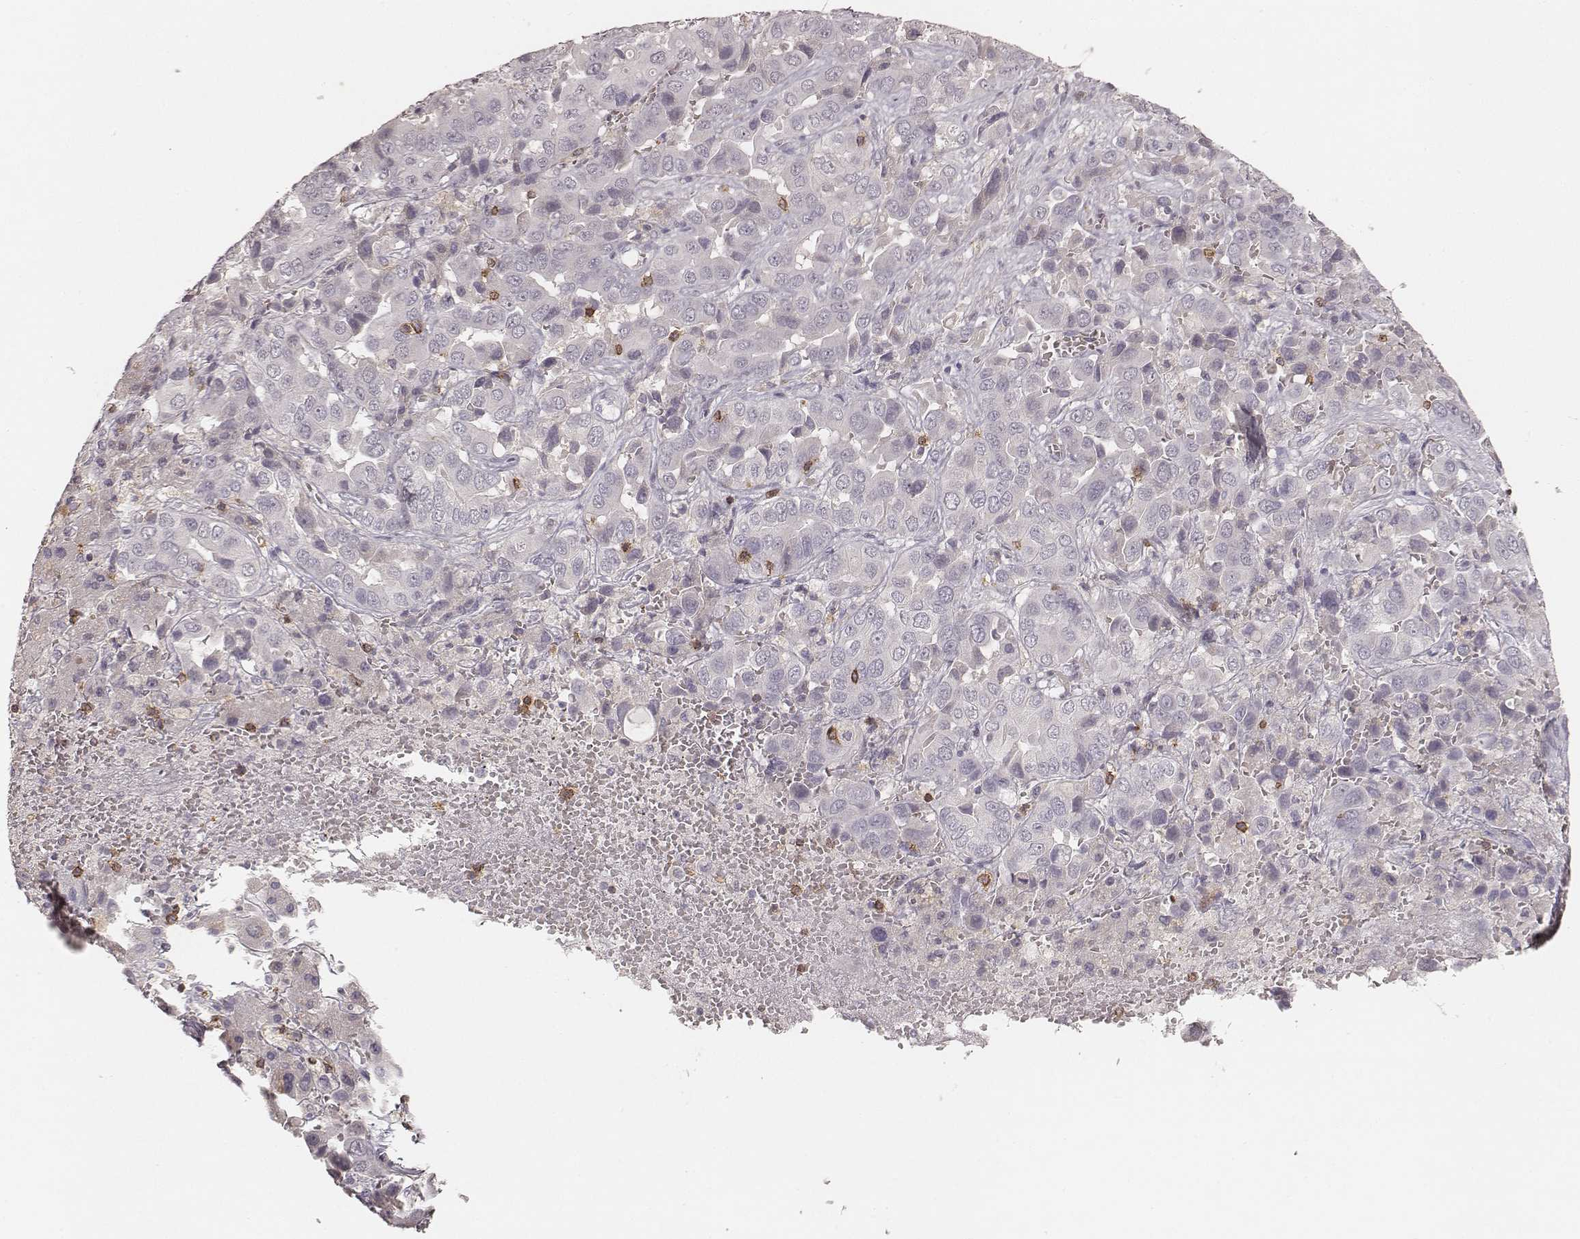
{"staining": {"intensity": "negative", "quantity": "none", "location": "none"}, "tissue": "liver cancer", "cell_type": "Tumor cells", "image_type": "cancer", "snomed": [{"axis": "morphology", "description": "Cholangiocarcinoma"}, {"axis": "topography", "description": "Liver"}], "caption": "There is no significant positivity in tumor cells of cholangiocarcinoma (liver).", "gene": "CD8A", "patient": {"sex": "female", "age": 52}}